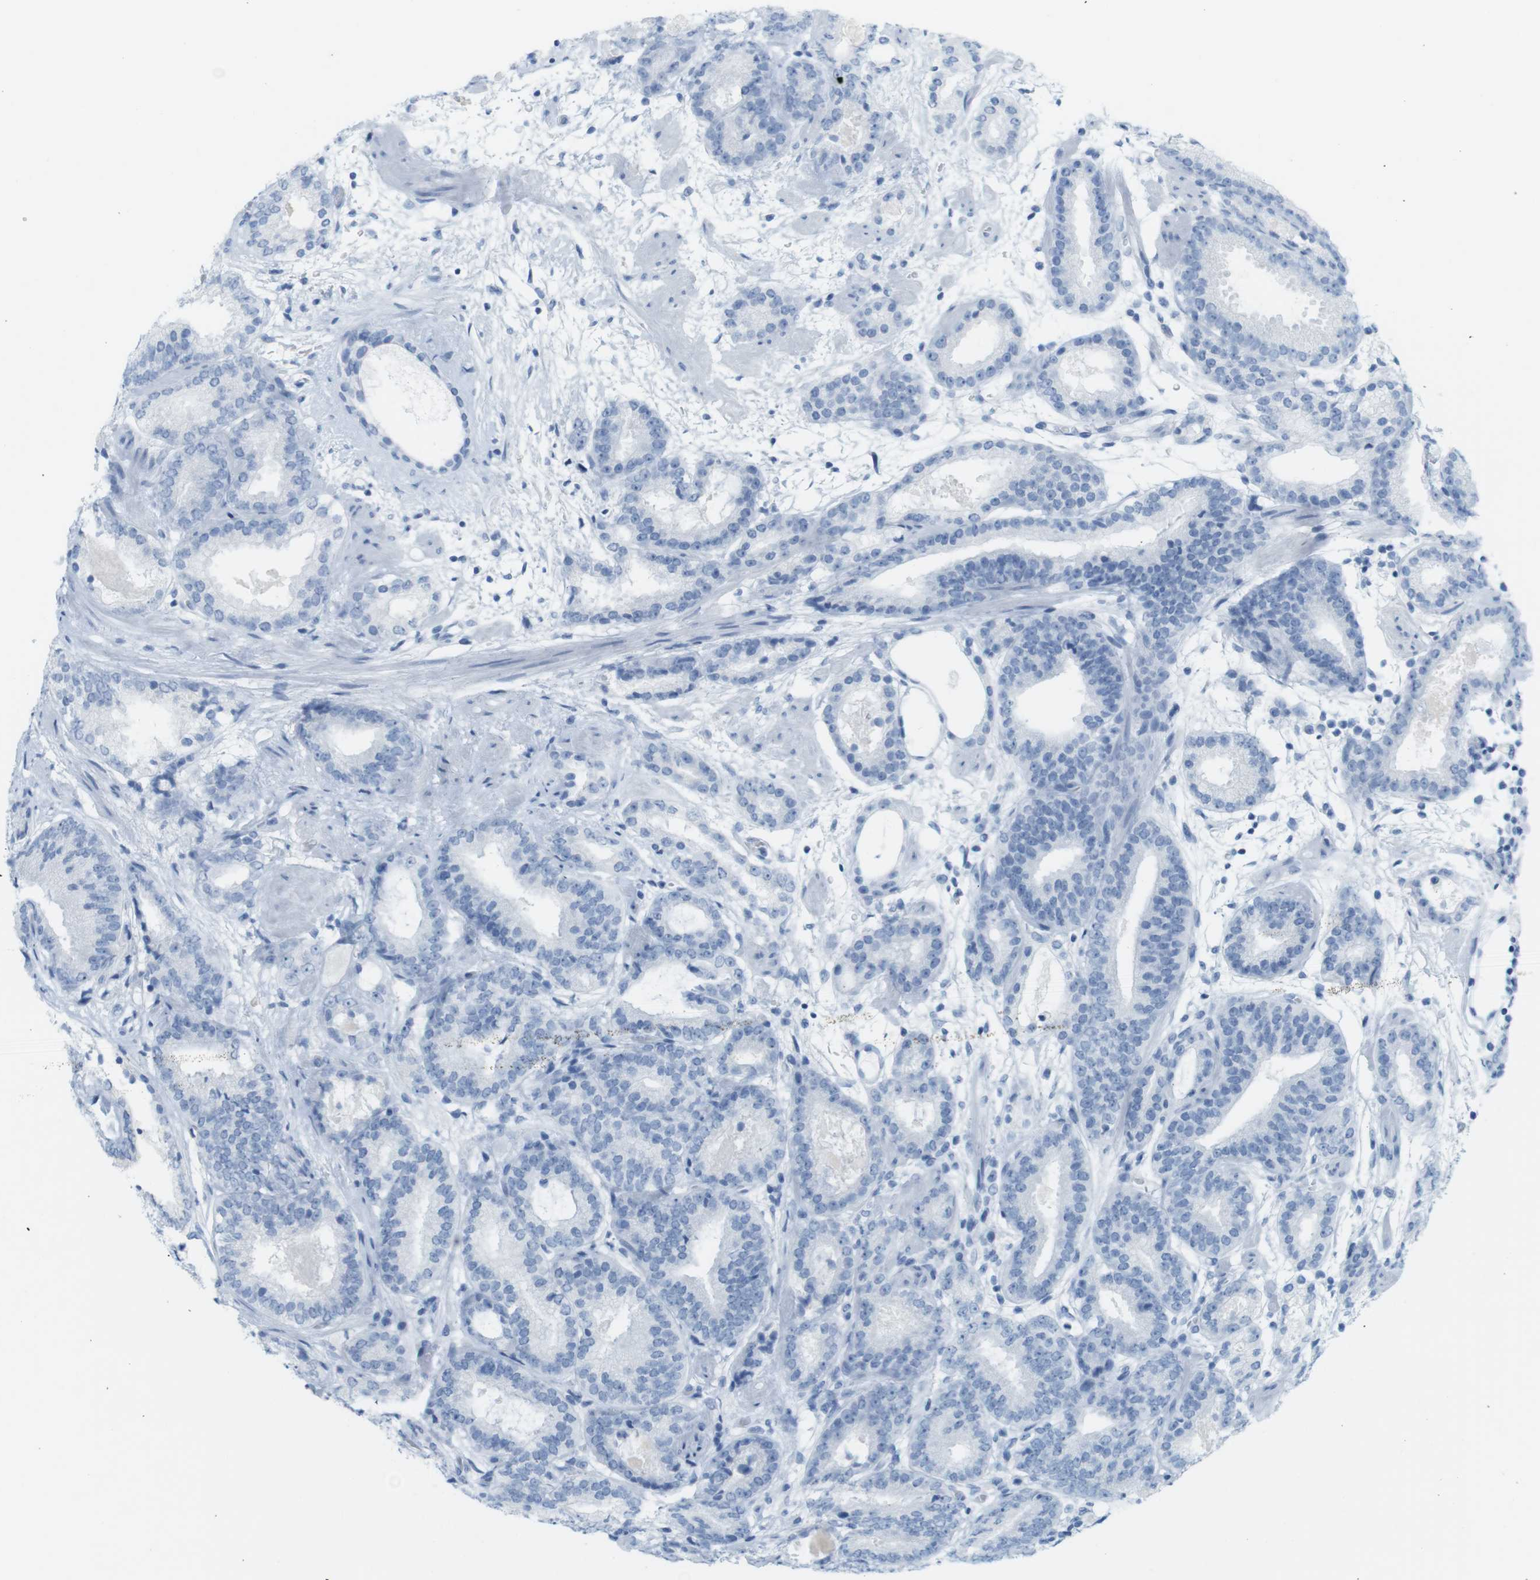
{"staining": {"intensity": "negative", "quantity": "none", "location": "none"}, "tissue": "prostate cancer", "cell_type": "Tumor cells", "image_type": "cancer", "snomed": [{"axis": "morphology", "description": "Adenocarcinoma, Low grade"}, {"axis": "topography", "description": "Prostate"}], "caption": "The micrograph displays no significant positivity in tumor cells of prostate cancer.", "gene": "TNNT2", "patient": {"sex": "male", "age": 69}}